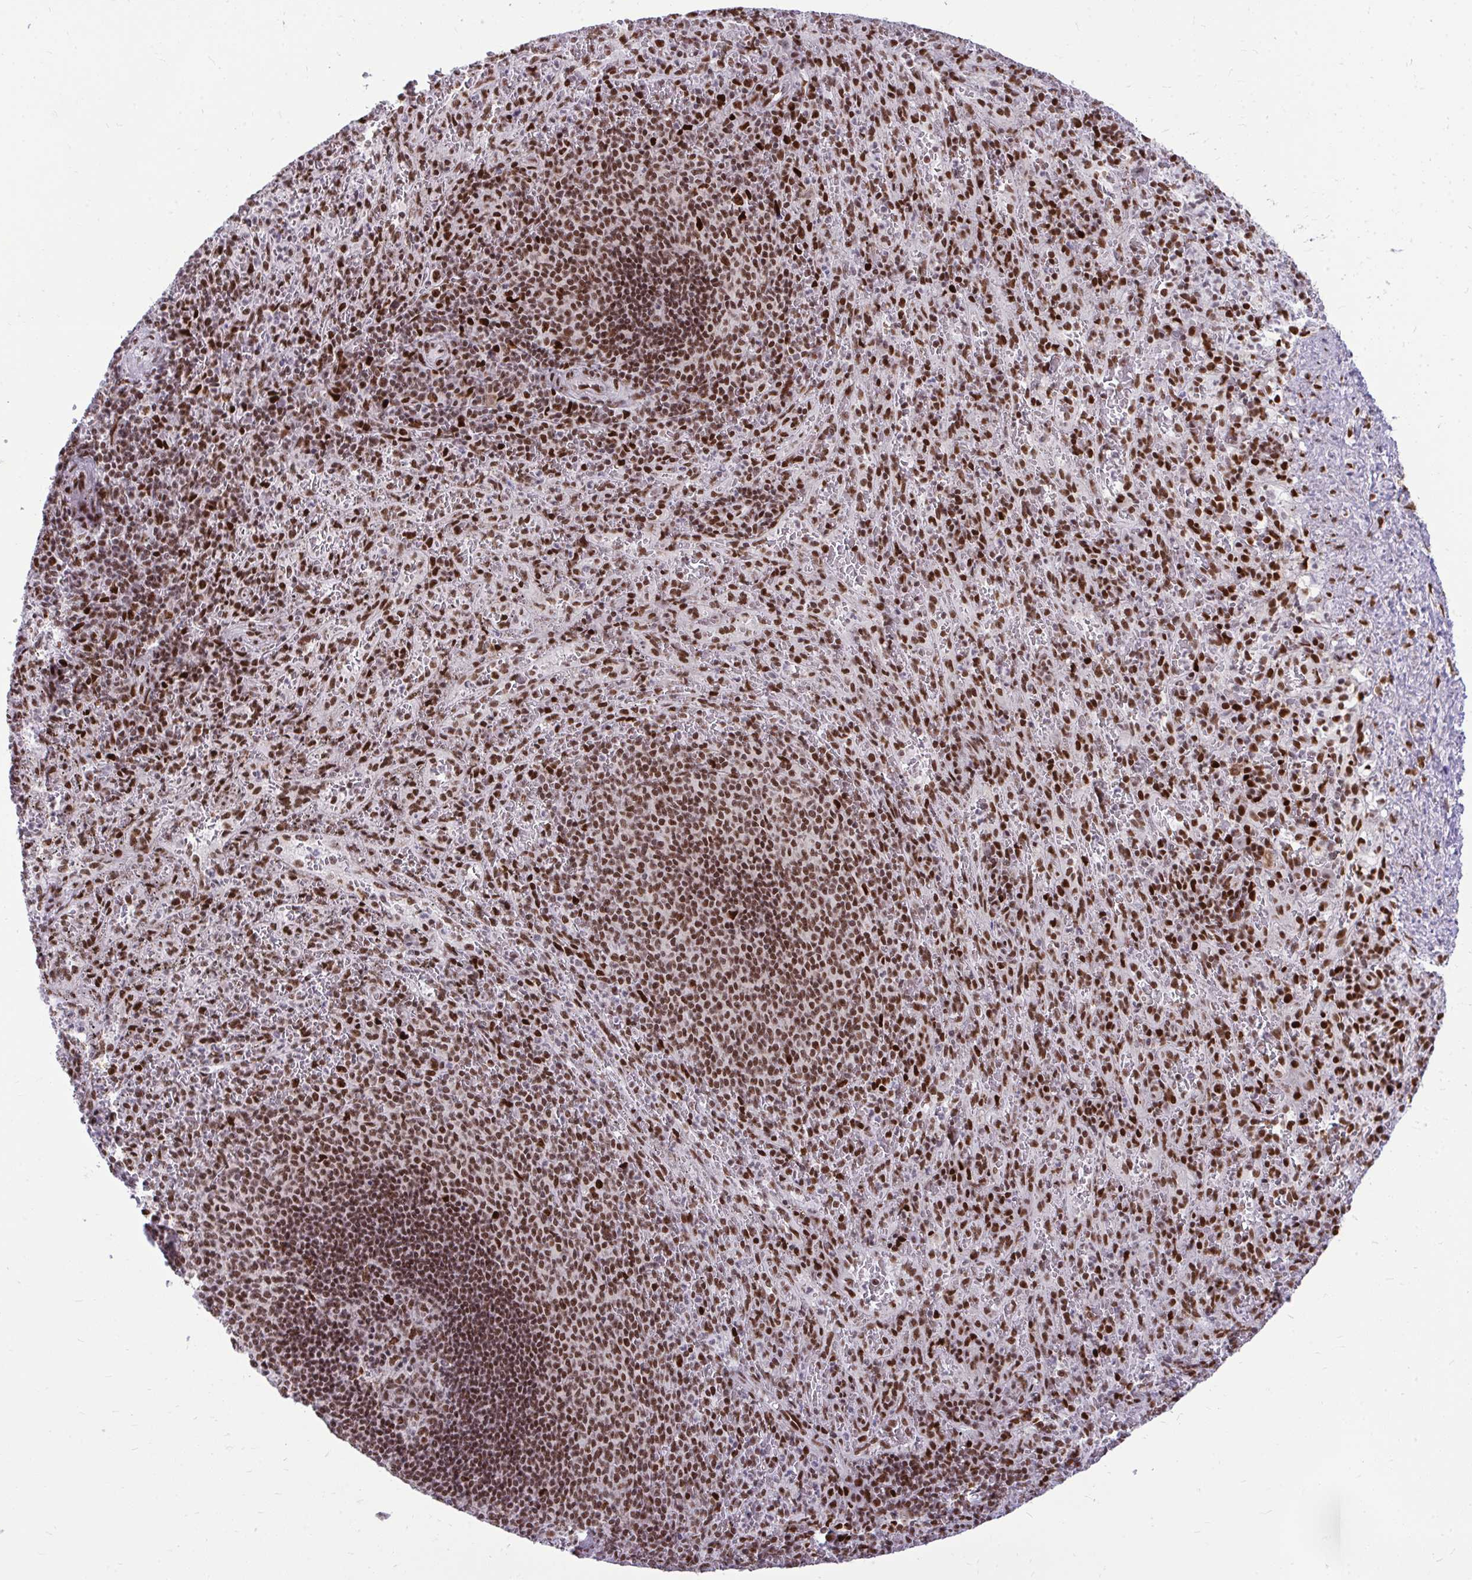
{"staining": {"intensity": "moderate", "quantity": ">75%", "location": "nuclear"}, "tissue": "spleen", "cell_type": "Cells in red pulp", "image_type": "normal", "snomed": [{"axis": "morphology", "description": "Normal tissue, NOS"}, {"axis": "topography", "description": "Spleen"}], "caption": "Immunohistochemical staining of normal human spleen reveals >75% levels of moderate nuclear protein positivity in approximately >75% of cells in red pulp. Using DAB (3,3'-diaminobenzidine) (brown) and hematoxylin (blue) stains, captured at high magnification using brightfield microscopy.", "gene": "CDYL", "patient": {"sex": "male", "age": 57}}